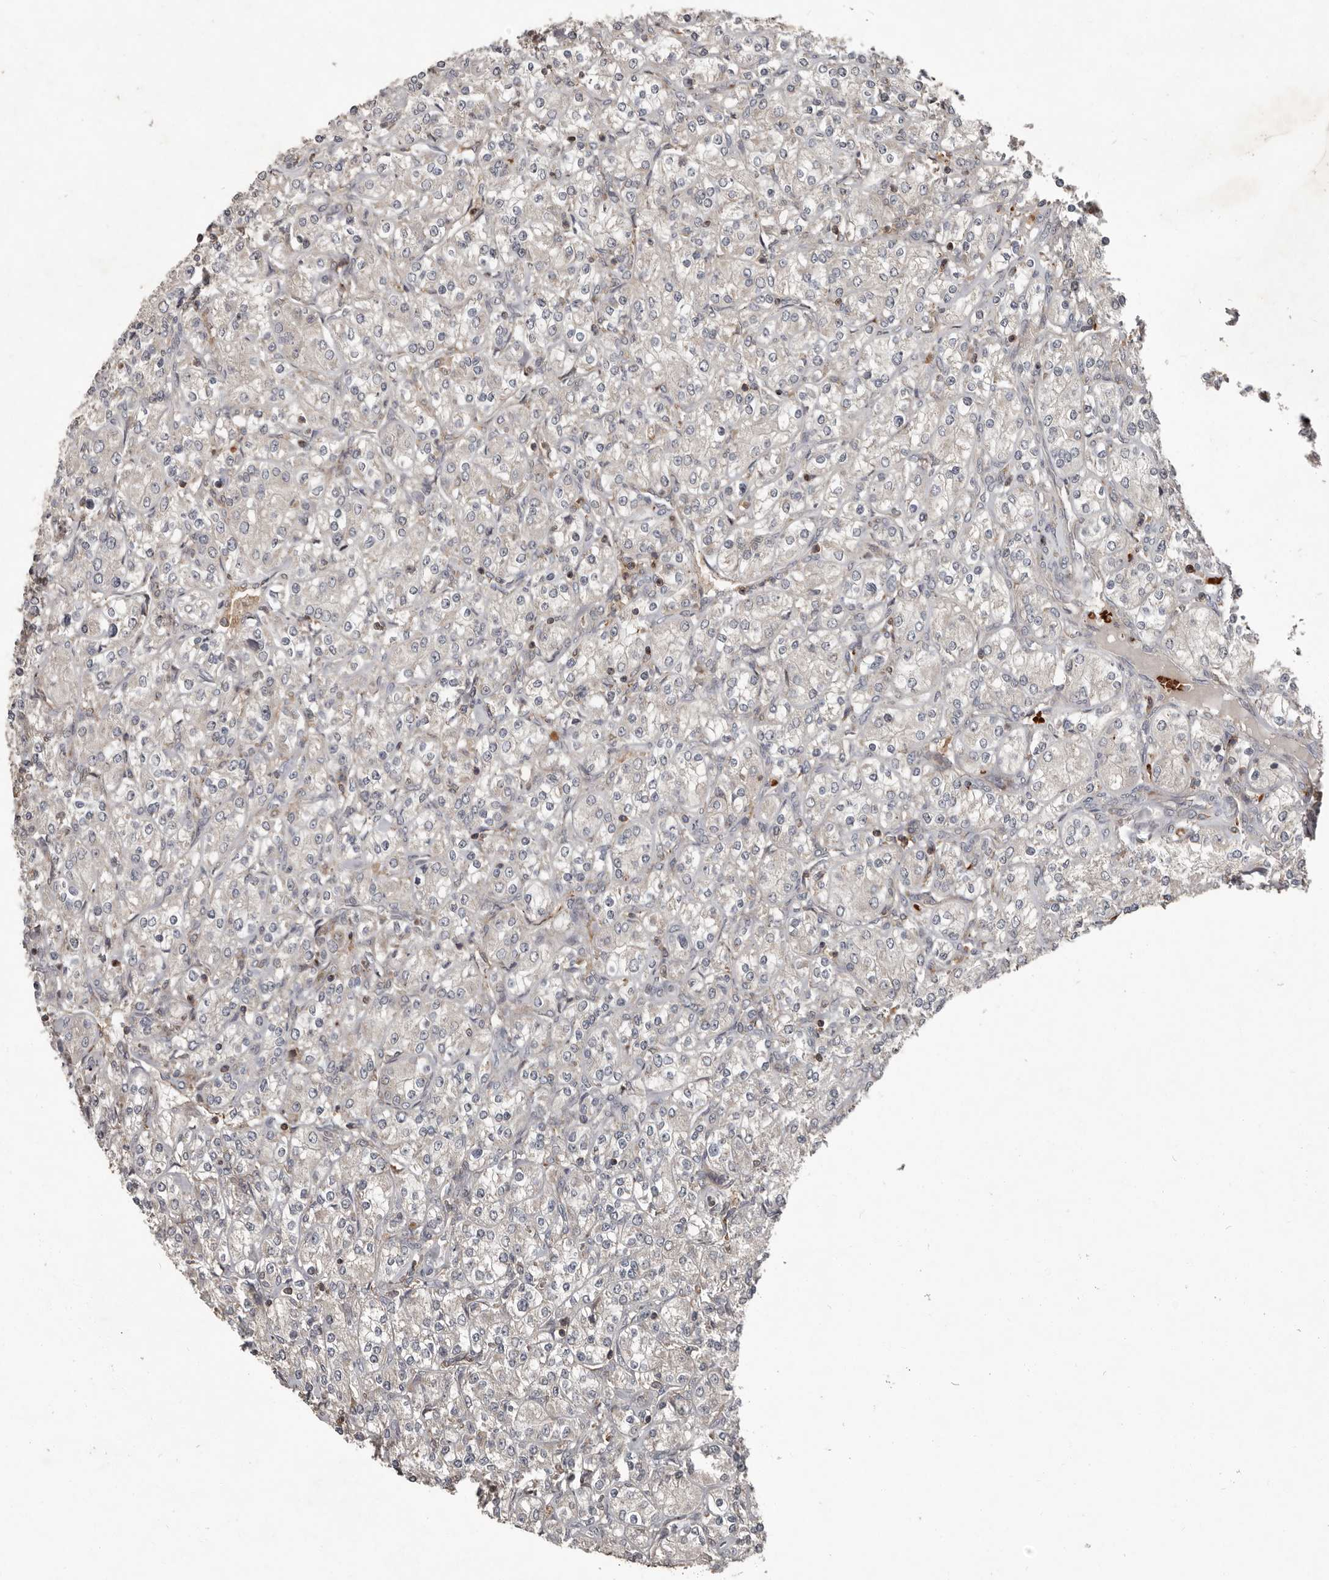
{"staining": {"intensity": "negative", "quantity": "none", "location": "none"}, "tissue": "renal cancer", "cell_type": "Tumor cells", "image_type": "cancer", "snomed": [{"axis": "morphology", "description": "Adenocarcinoma, NOS"}, {"axis": "topography", "description": "Kidney"}], "caption": "The image displays no significant expression in tumor cells of renal cancer (adenocarcinoma).", "gene": "FBXO31", "patient": {"sex": "male", "age": 77}}